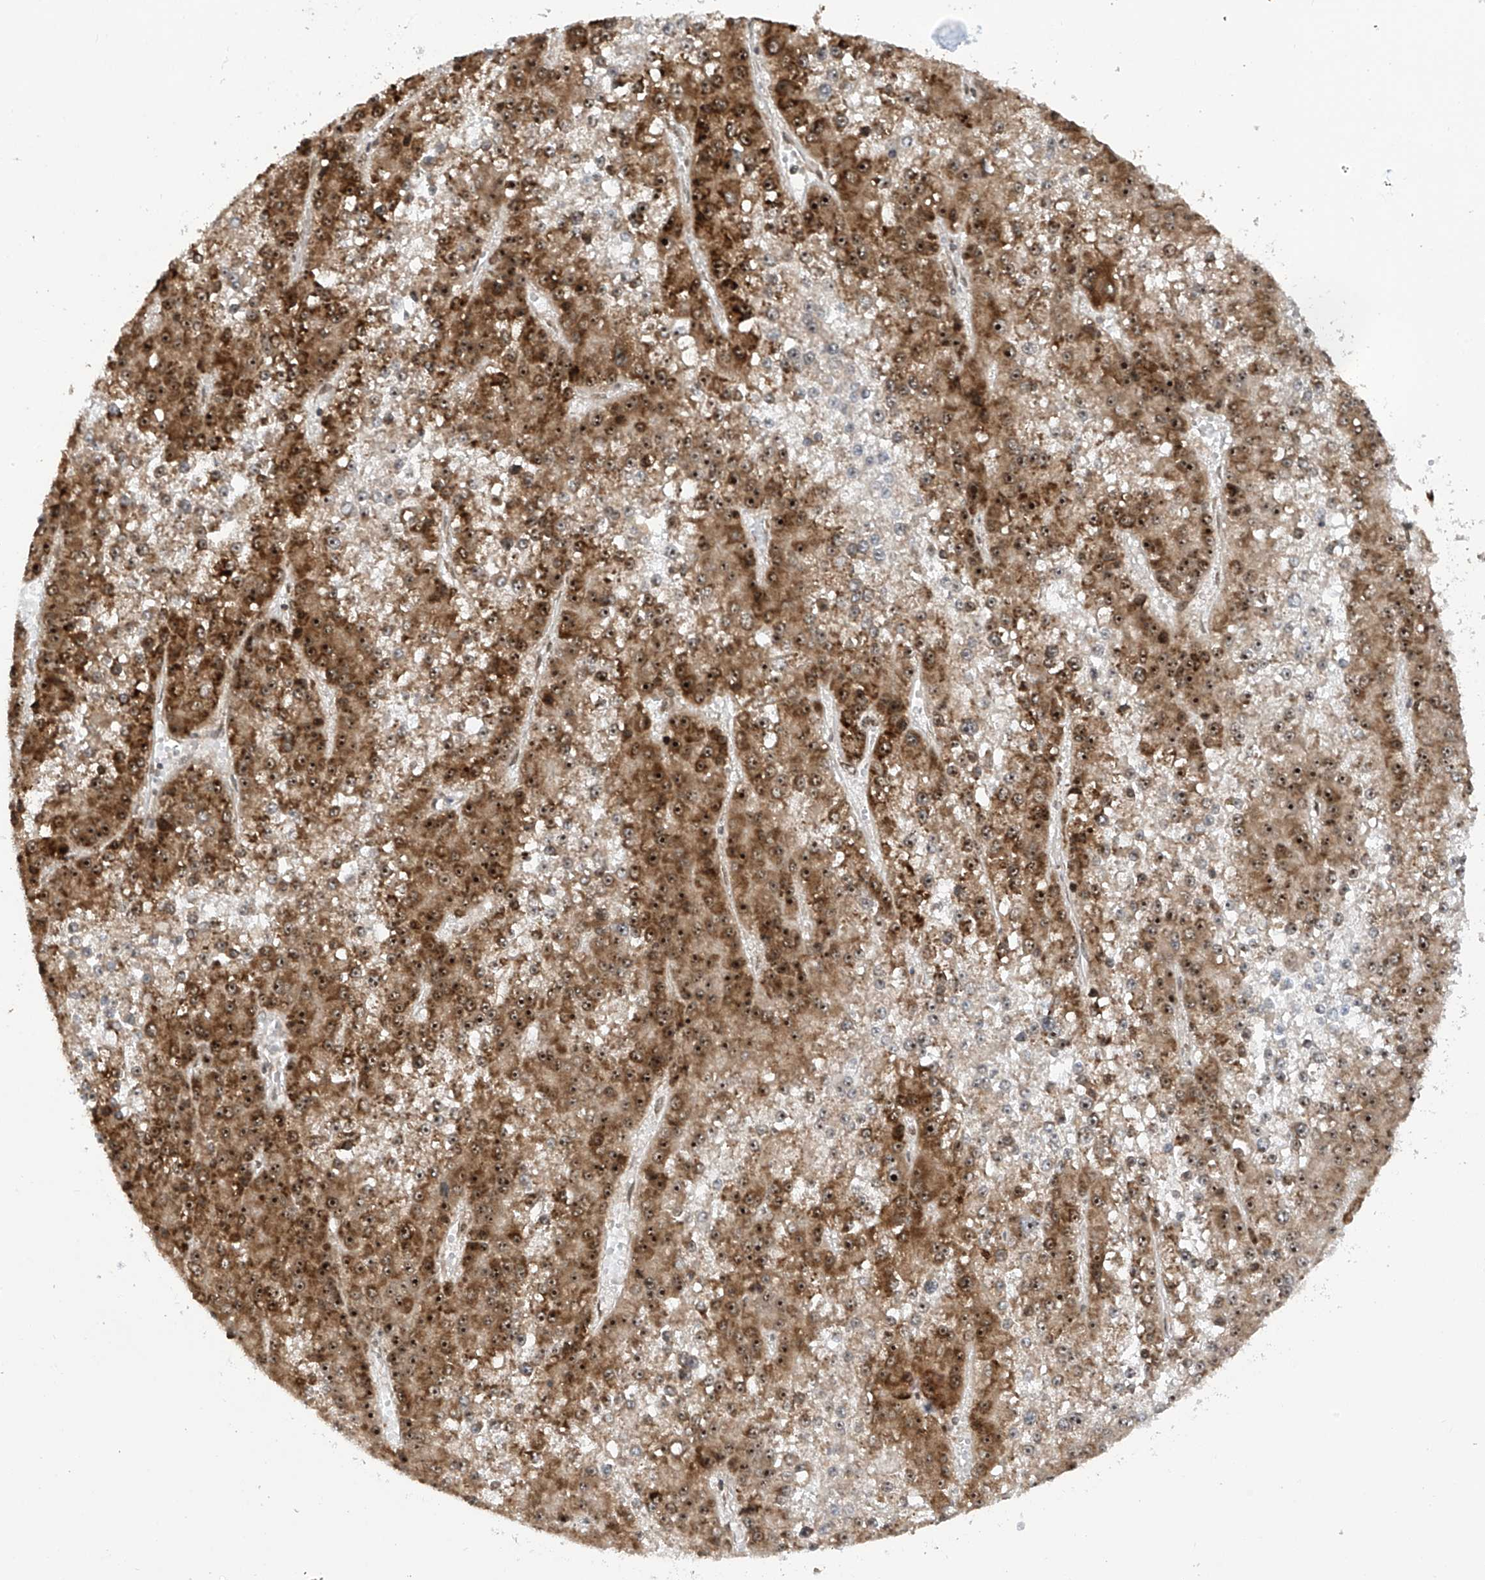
{"staining": {"intensity": "strong", "quantity": ">75%", "location": "cytoplasmic/membranous,nuclear"}, "tissue": "liver cancer", "cell_type": "Tumor cells", "image_type": "cancer", "snomed": [{"axis": "morphology", "description": "Carcinoma, Hepatocellular, NOS"}, {"axis": "topography", "description": "Liver"}], "caption": "Immunohistochemistry image of human liver hepatocellular carcinoma stained for a protein (brown), which displays high levels of strong cytoplasmic/membranous and nuclear expression in about >75% of tumor cells.", "gene": "C1orf131", "patient": {"sex": "female", "age": 73}}